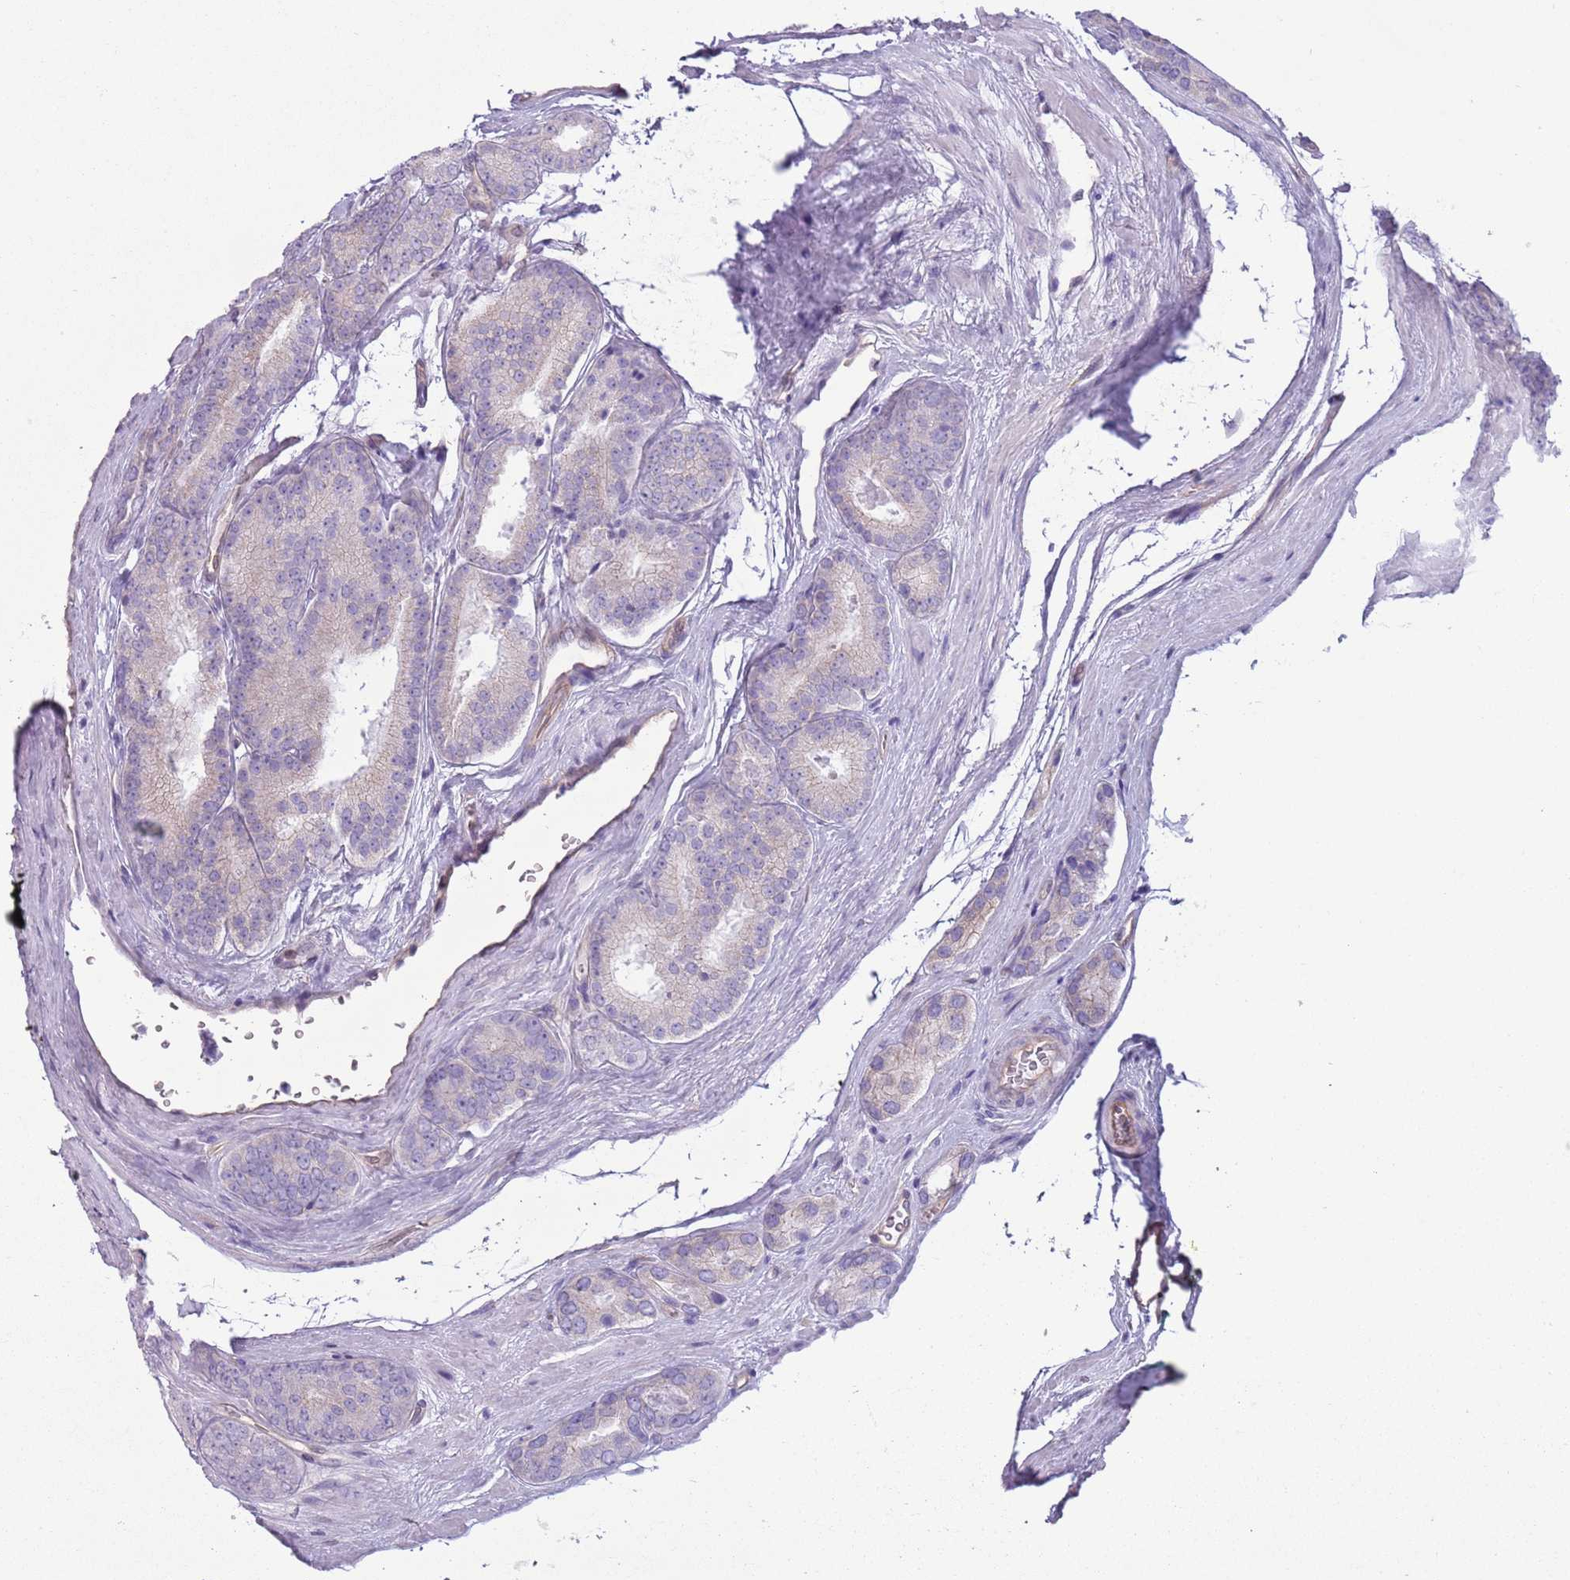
{"staining": {"intensity": "weak", "quantity": "<25%", "location": "cytoplasmic/membranous"}, "tissue": "prostate cancer", "cell_type": "Tumor cells", "image_type": "cancer", "snomed": [{"axis": "morphology", "description": "Adenocarcinoma, High grade"}, {"axis": "topography", "description": "Prostate"}], "caption": "An image of prostate cancer (high-grade adenocarcinoma) stained for a protein displays no brown staining in tumor cells.", "gene": "RBP3", "patient": {"sex": "male", "age": 72}}